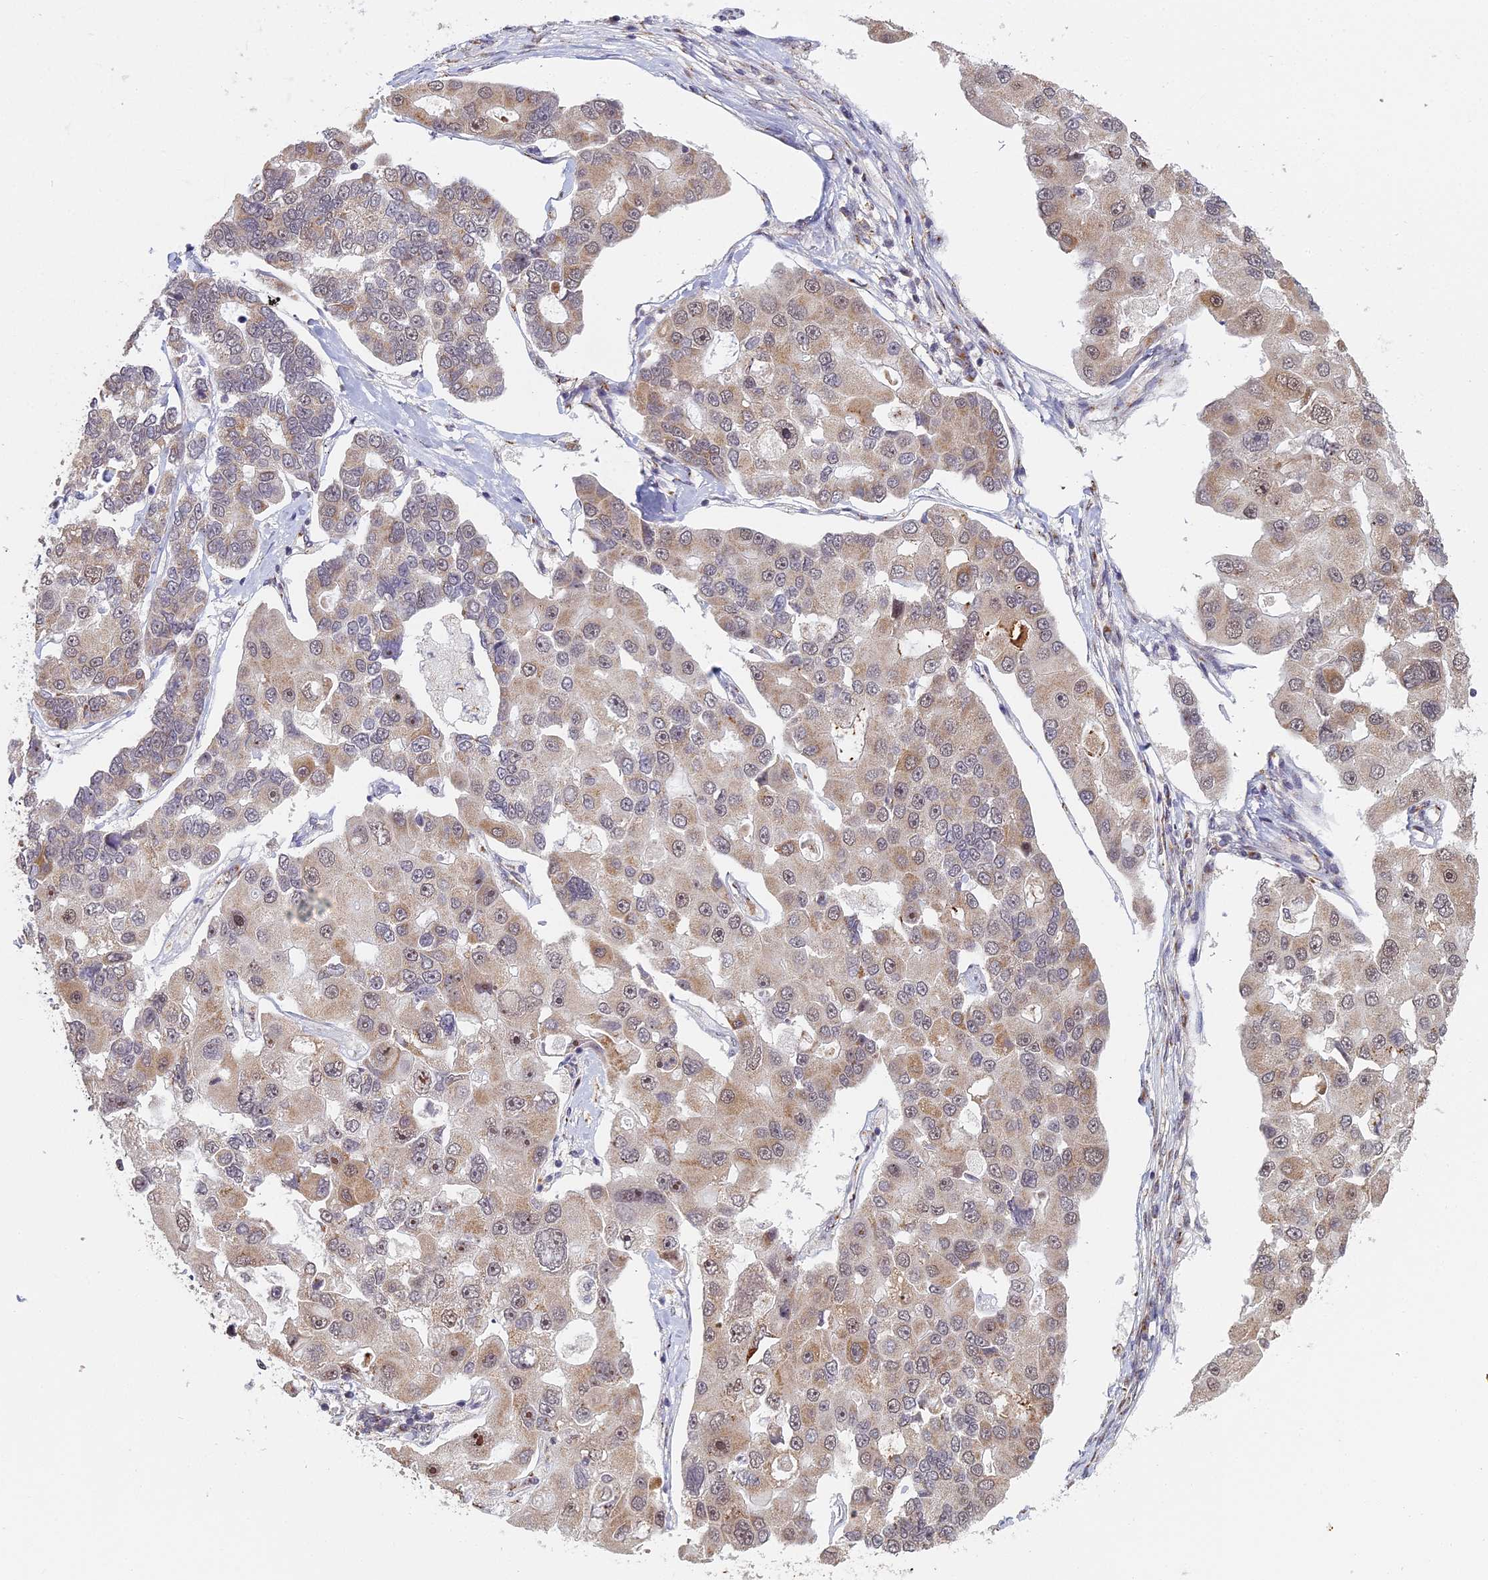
{"staining": {"intensity": "moderate", "quantity": "<25%", "location": "cytoplasmic/membranous"}, "tissue": "lung cancer", "cell_type": "Tumor cells", "image_type": "cancer", "snomed": [{"axis": "morphology", "description": "Adenocarcinoma, NOS"}, {"axis": "topography", "description": "Lung"}], "caption": "Immunohistochemistry image of human lung cancer (adenocarcinoma) stained for a protein (brown), which shows low levels of moderate cytoplasmic/membranous positivity in about <25% of tumor cells.", "gene": "MEOX1", "patient": {"sex": "female", "age": 54}}